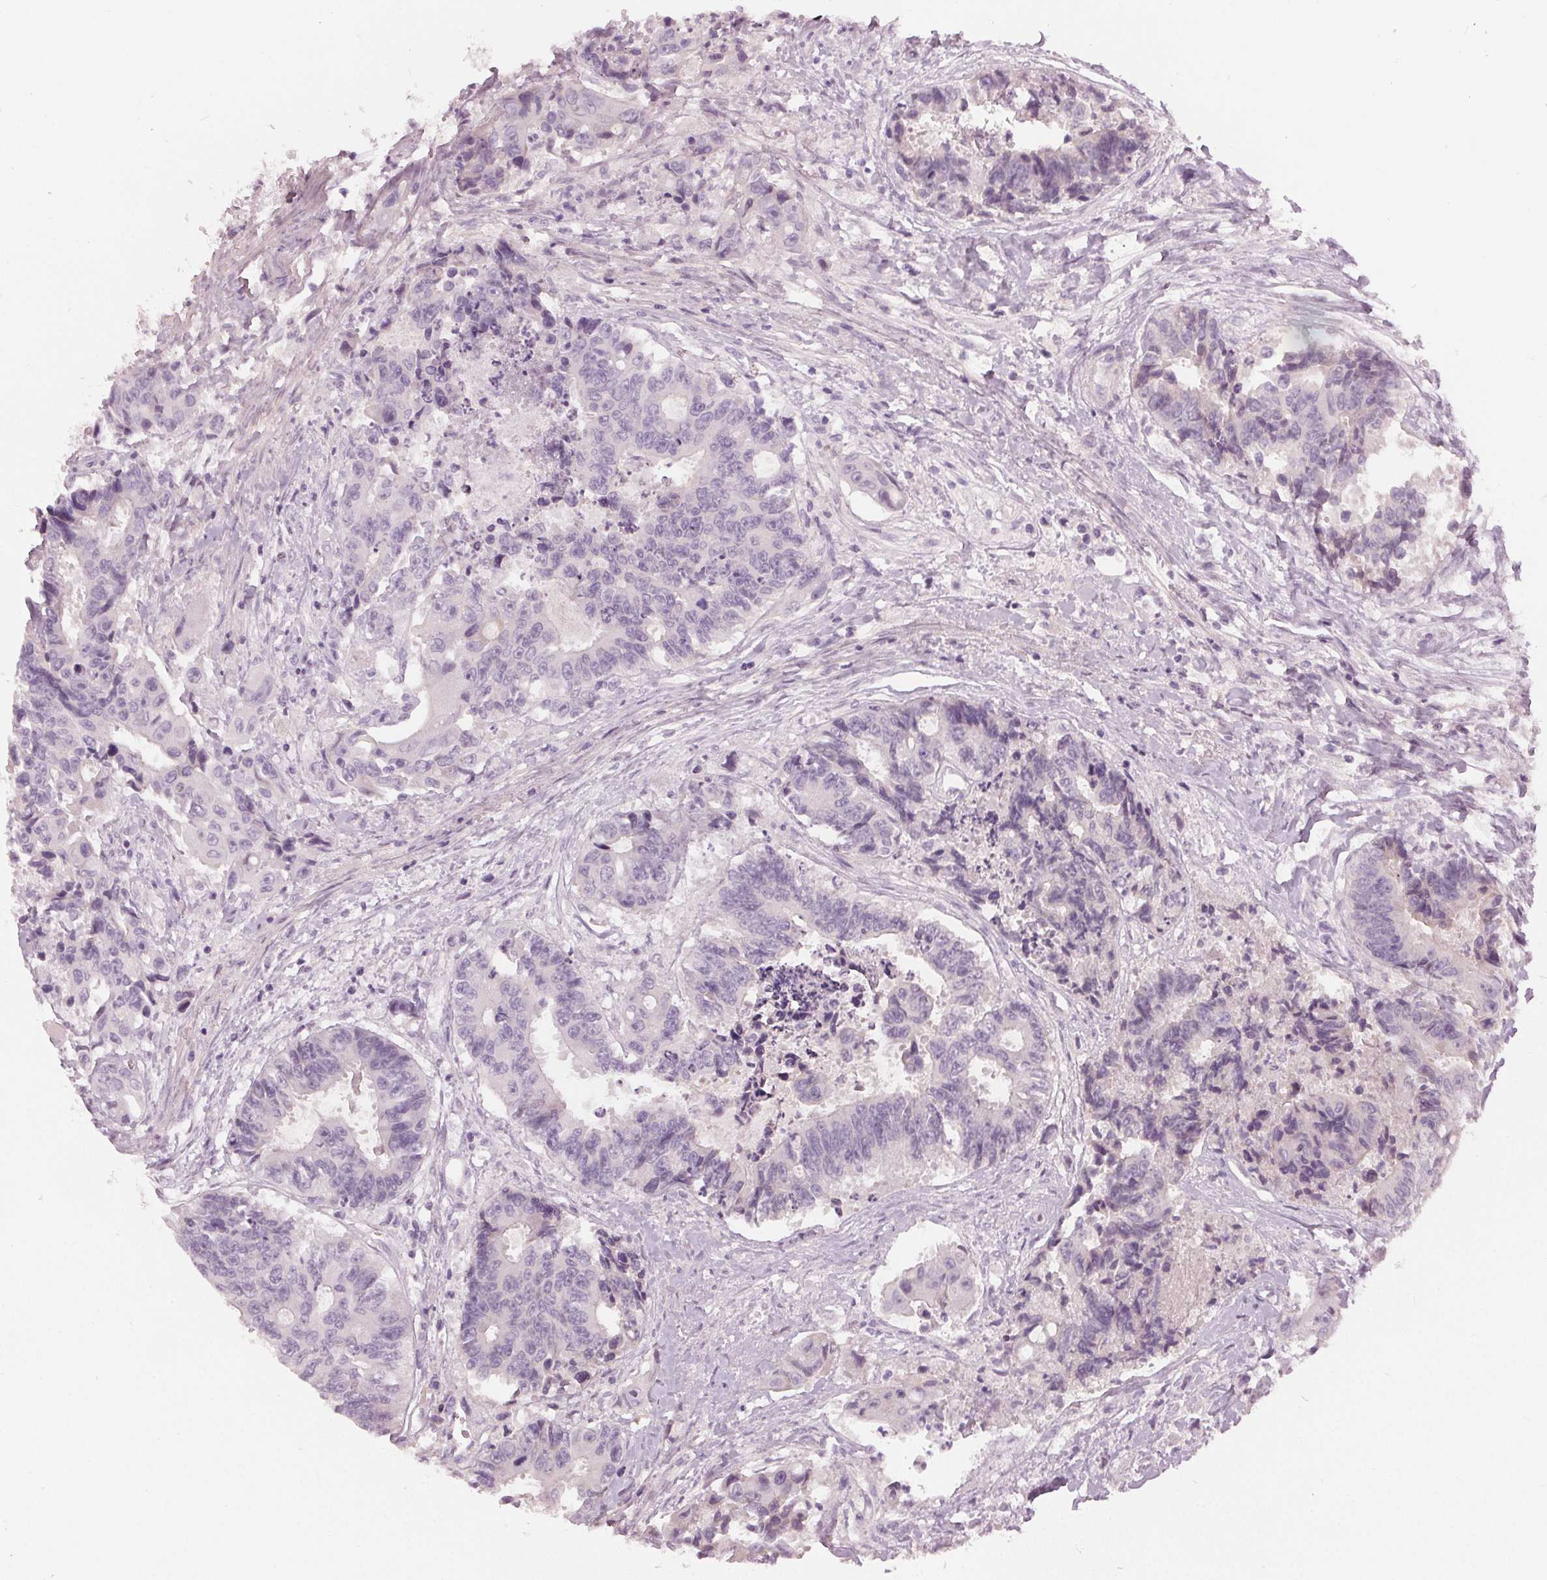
{"staining": {"intensity": "negative", "quantity": "none", "location": "none"}, "tissue": "colorectal cancer", "cell_type": "Tumor cells", "image_type": "cancer", "snomed": [{"axis": "morphology", "description": "Adenocarcinoma, NOS"}, {"axis": "topography", "description": "Rectum"}], "caption": "Immunohistochemistry (IHC) of human colorectal adenocarcinoma demonstrates no staining in tumor cells.", "gene": "KLK13", "patient": {"sex": "male", "age": 54}}